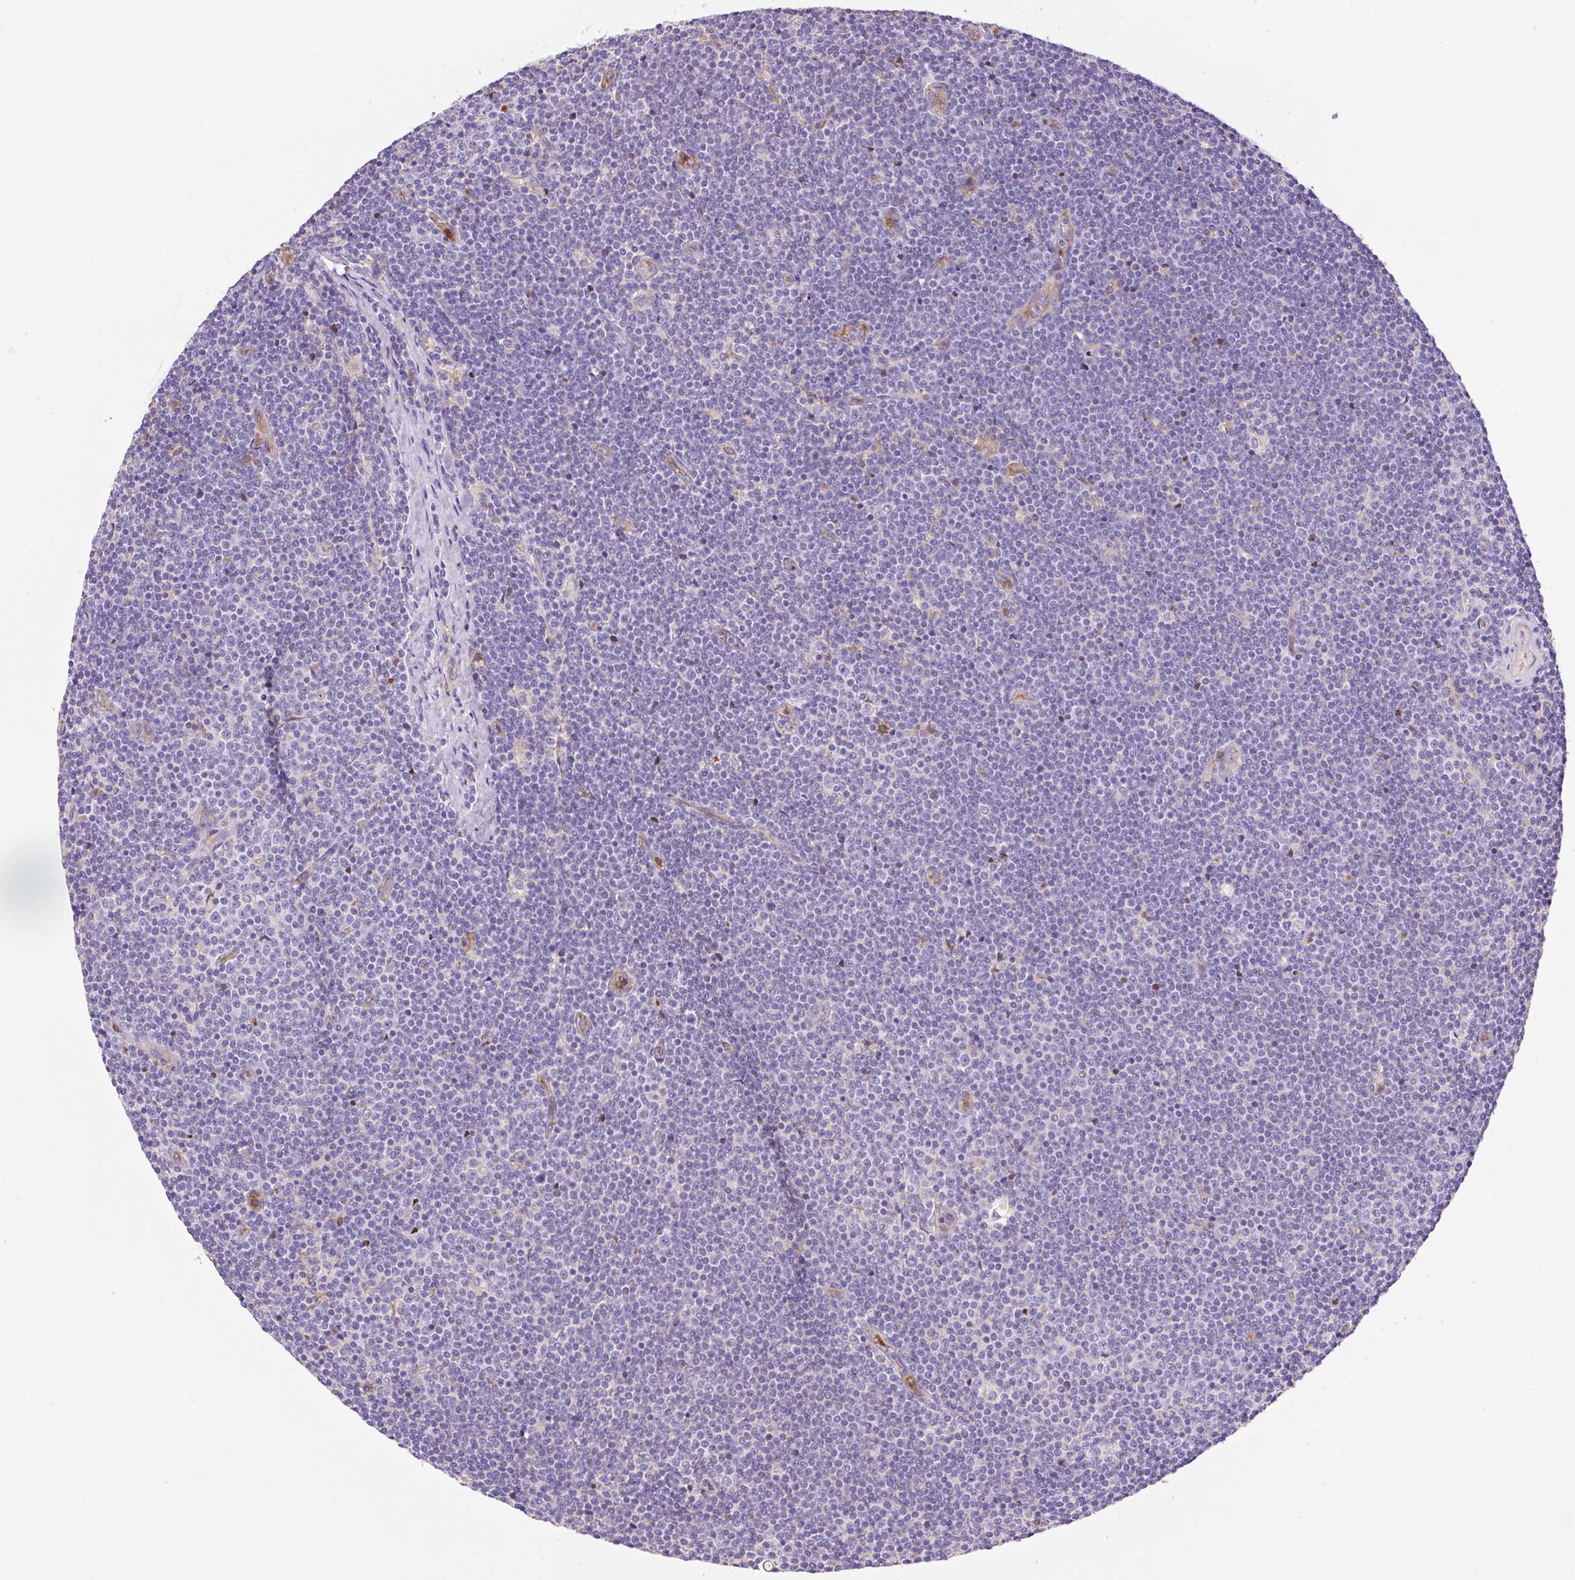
{"staining": {"intensity": "negative", "quantity": "none", "location": "none"}, "tissue": "lymphoma", "cell_type": "Tumor cells", "image_type": "cancer", "snomed": [{"axis": "morphology", "description": "Malignant lymphoma, non-Hodgkin's type, Low grade"}, {"axis": "topography", "description": "Lymph node"}], "caption": "Lymphoma stained for a protein using immunohistochemistry reveals no expression tumor cells.", "gene": "TDRD15", "patient": {"sex": "male", "age": 48}}